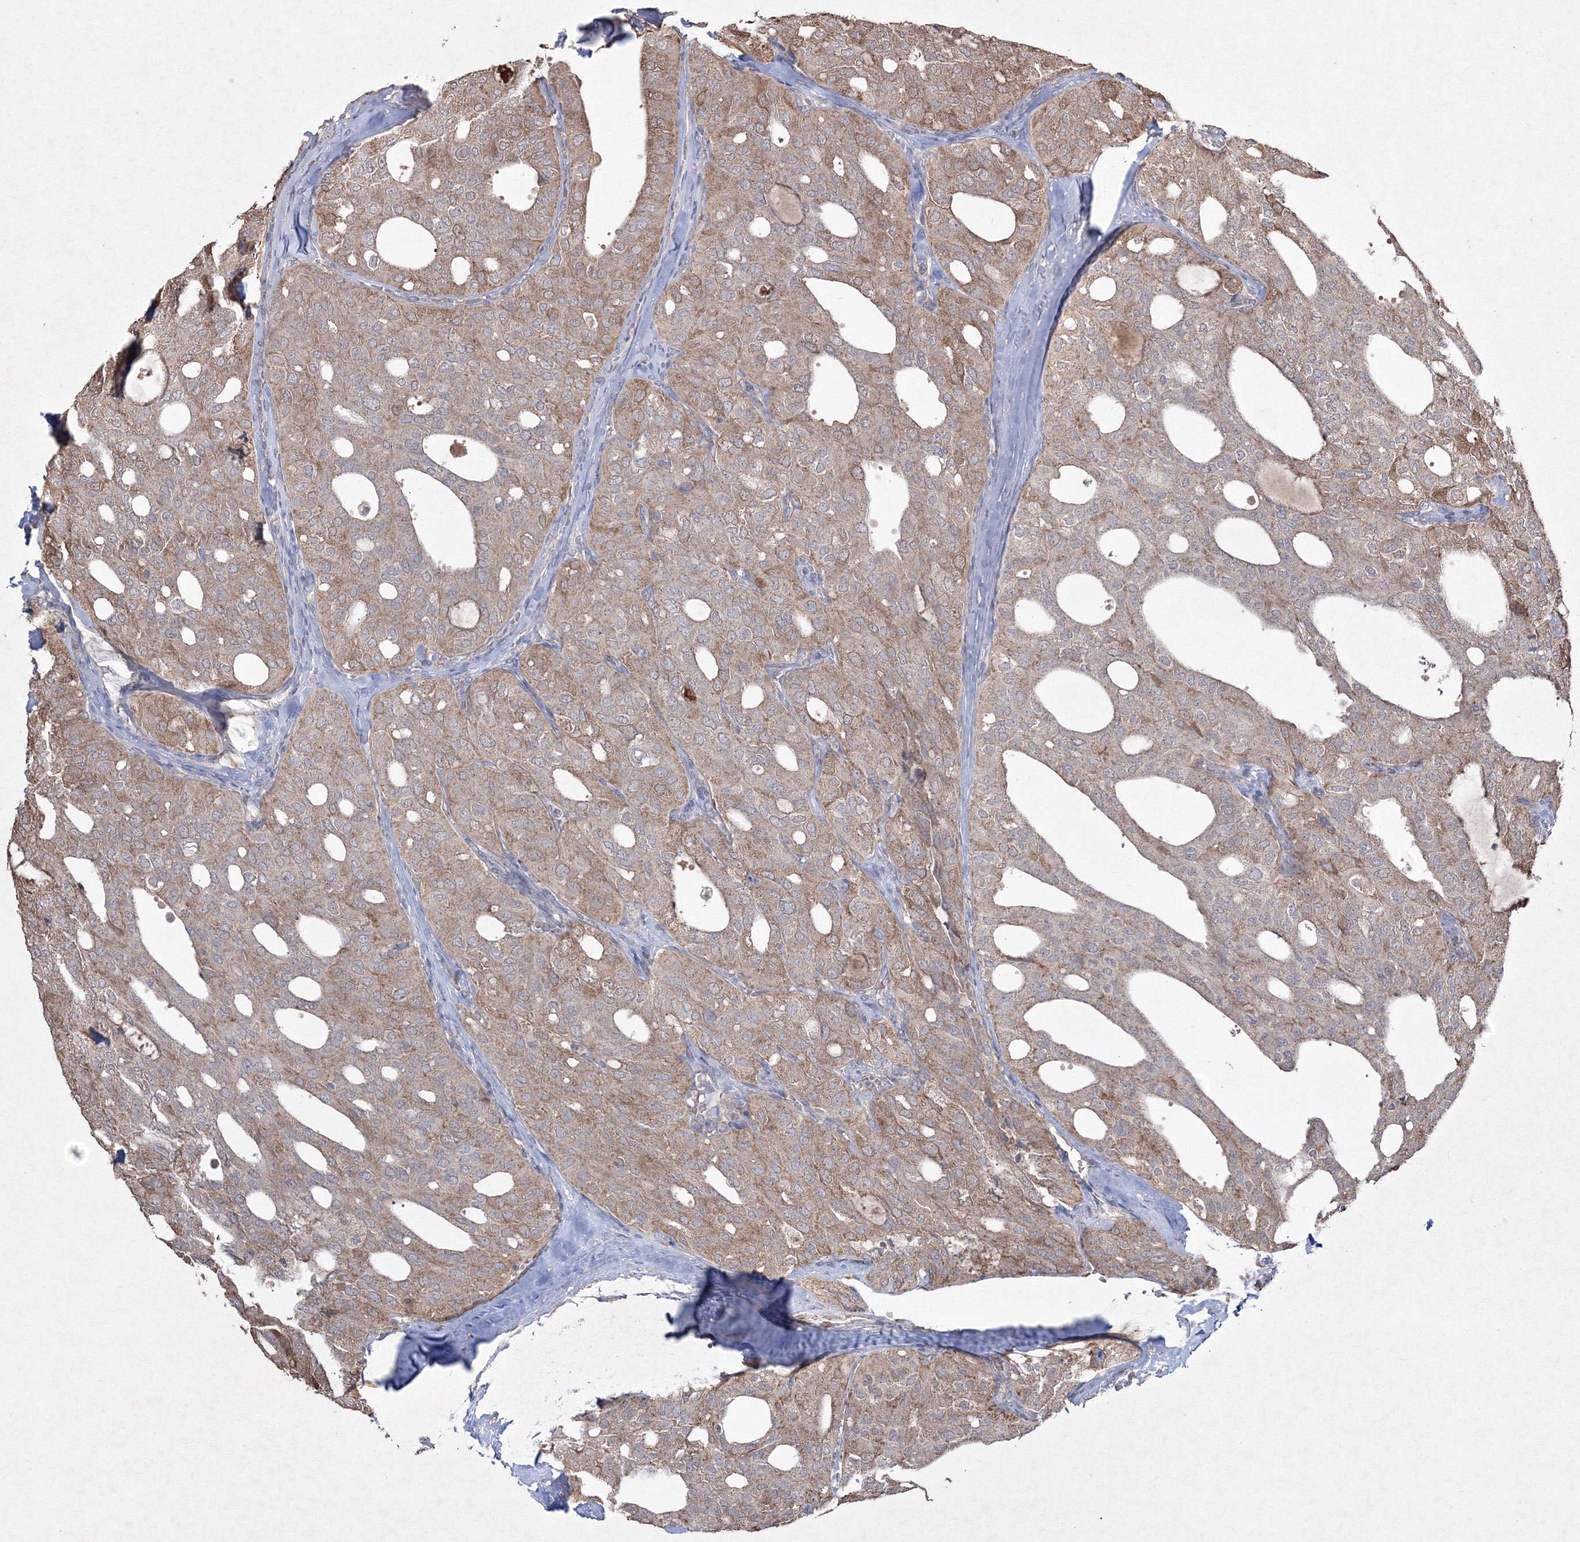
{"staining": {"intensity": "moderate", "quantity": "<25%", "location": "cytoplasmic/membranous"}, "tissue": "thyroid cancer", "cell_type": "Tumor cells", "image_type": "cancer", "snomed": [{"axis": "morphology", "description": "Follicular adenoma carcinoma, NOS"}, {"axis": "topography", "description": "Thyroid gland"}], "caption": "Moderate cytoplasmic/membranous positivity for a protein is present in about <25% of tumor cells of thyroid cancer (follicular adenoma carcinoma) using immunohistochemistry (IHC).", "gene": "GRSF1", "patient": {"sex": "male", "age": 75}}